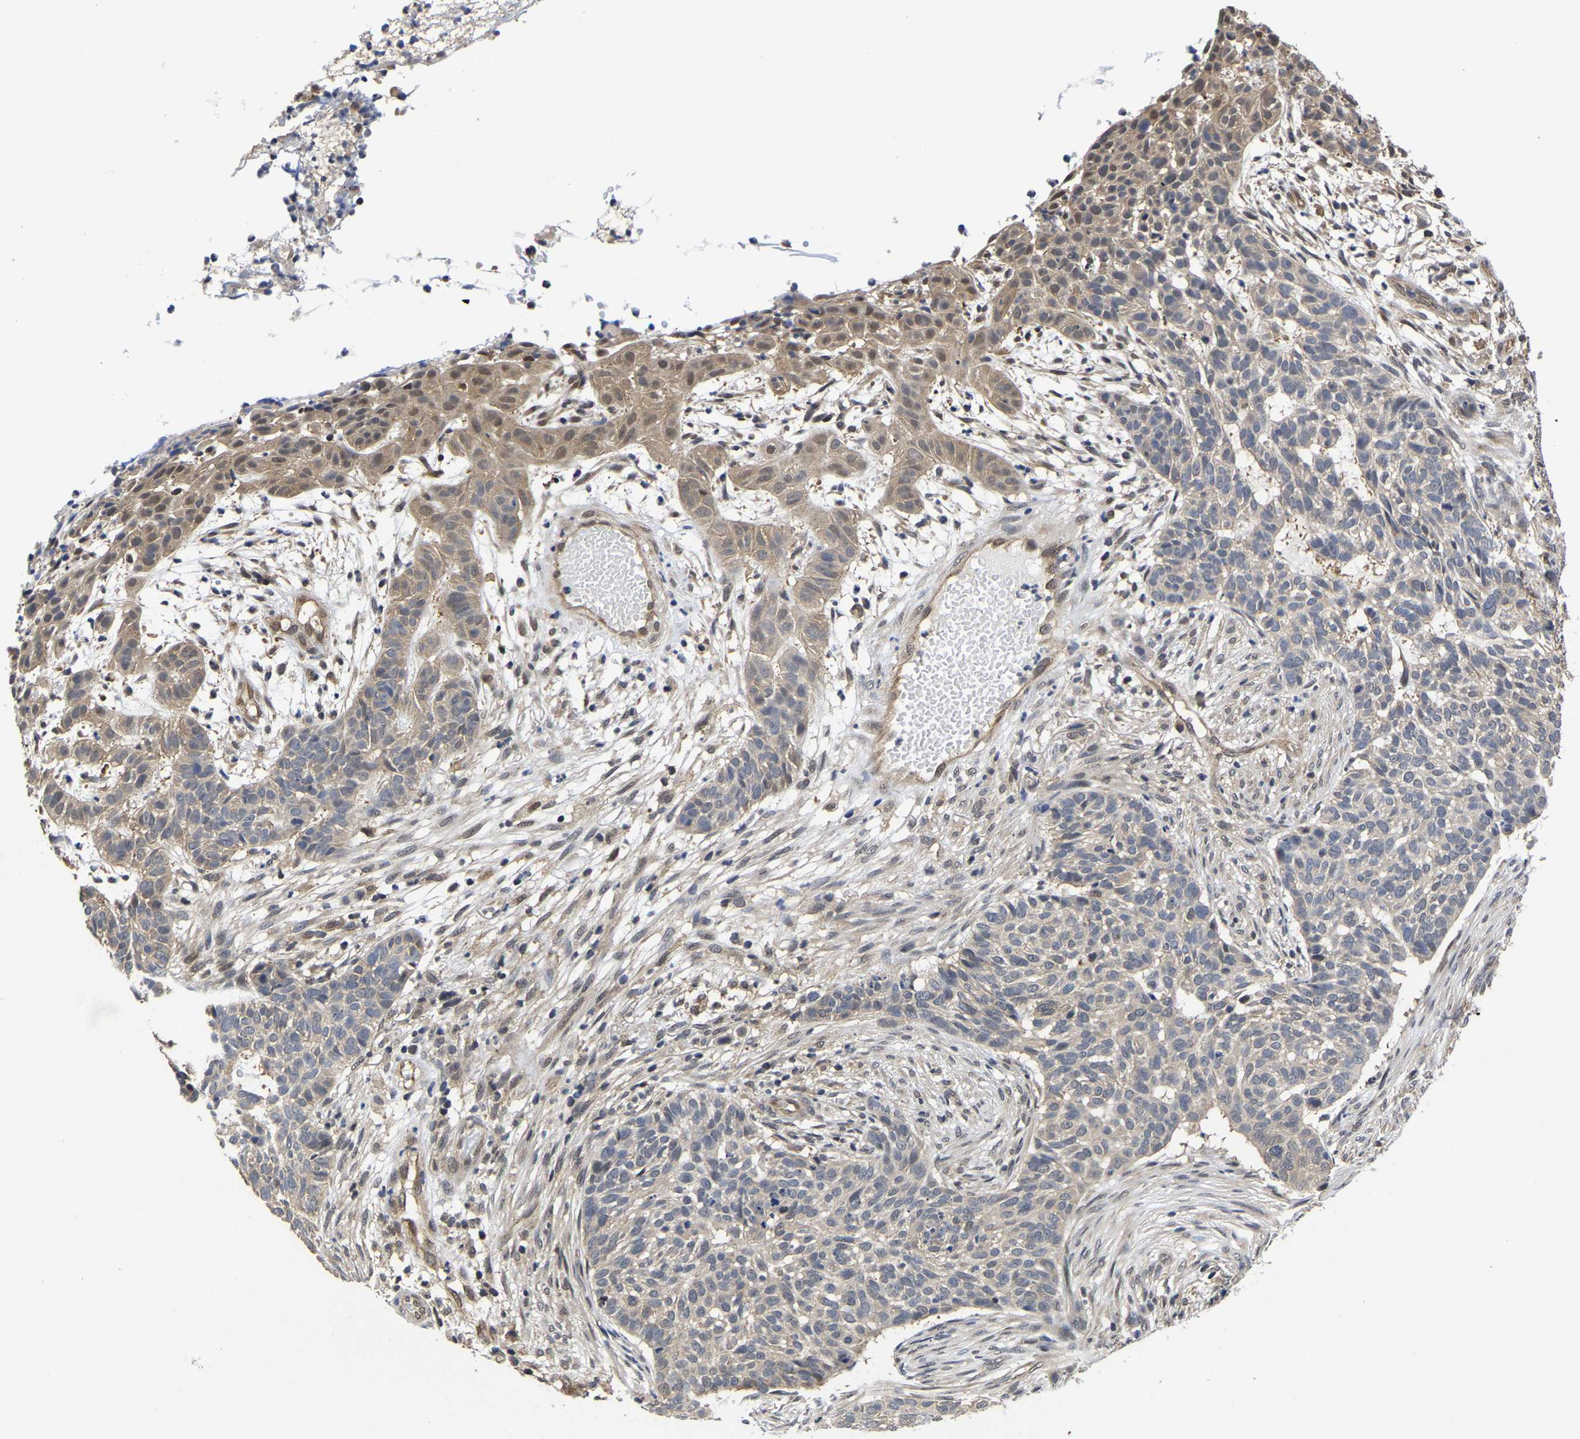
{"staining": {"intensity": "weak", "quantity": "<25%", "location": "cytoplasmic/membranous,nuclear"}, "tissue": "skin cancer", "cell_type": "Tumor cells", "image_type": "cancer", "snomed": [{"axis": "morphology", "description": "Basal cell carcinoma"}, {"axis": "topography", "description": "Skin"}], "caption": "This is an IHC histopathology image of skin basal cell carcinoma. There is no positivity in tumor cells.", "gene": "MCOLN2", "patient": {"sex": "male", "age": 85}}